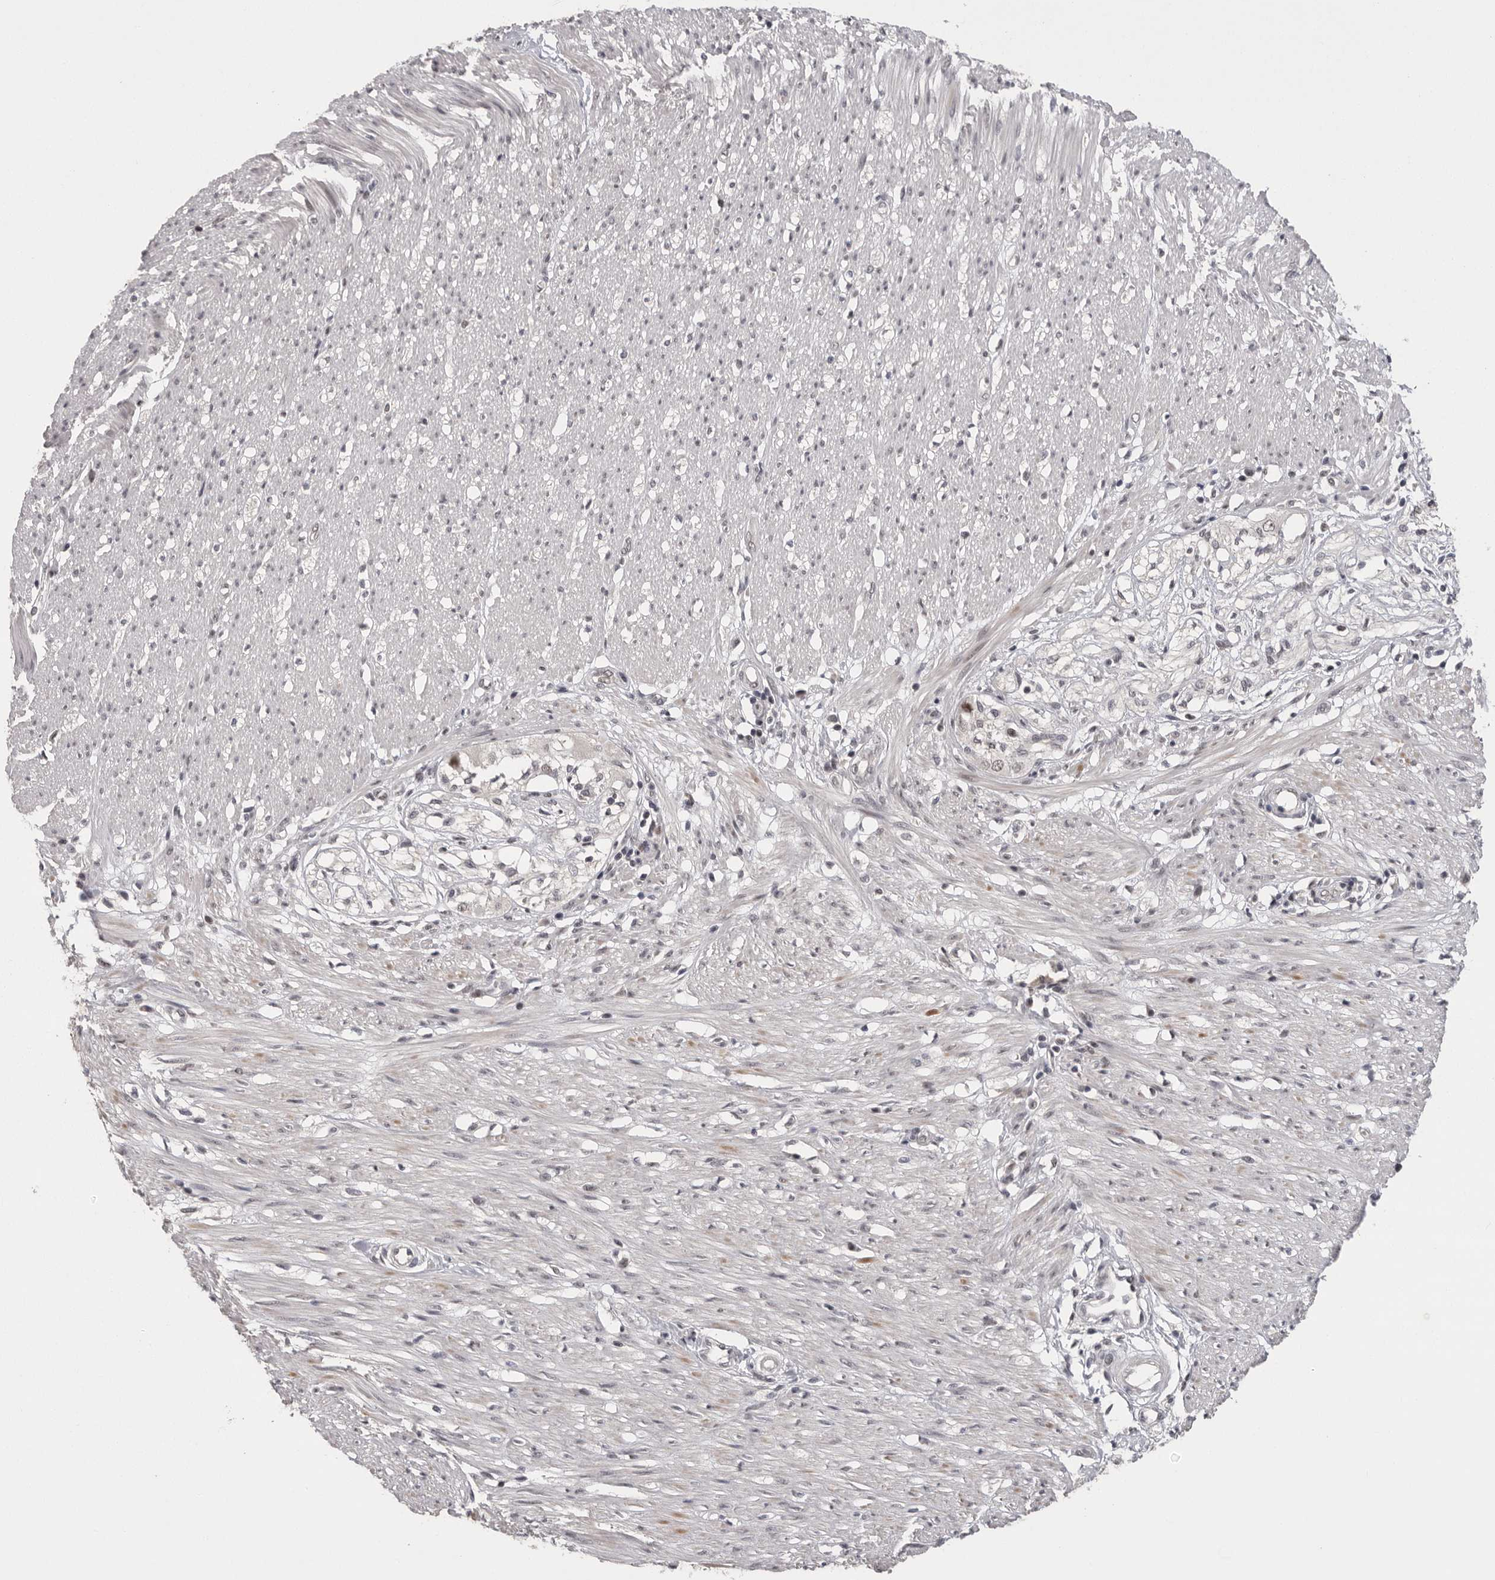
{"staining": {"intensity": "moderate", "quantity": "25%-75%", "location": "cytoplasmic/membranous,nuclear"}, "tissue": "smooth muscle", "cell_type": "Smooth muscle cells", "image_type": "normal", "snomed": [{"axis": "morphology", "description": "Normal tissue, NOS"}, {"axis": "morphology", "description": "Adenocarcinoma, NOS"}, {"axis": "topography", "description": "Colon"}, {"axis": "topography", "description": "Peripheral nerve tissue"}], "caption": "This is a micrograph of immunohistochemistry staining of benign smooth muscle, which shows moderate positivity in the cytoplasmic/membranous,nuclear of smooth muscle cells.", "gene": "POU5F1", "patient": {"sex": "male", "age": 14}}